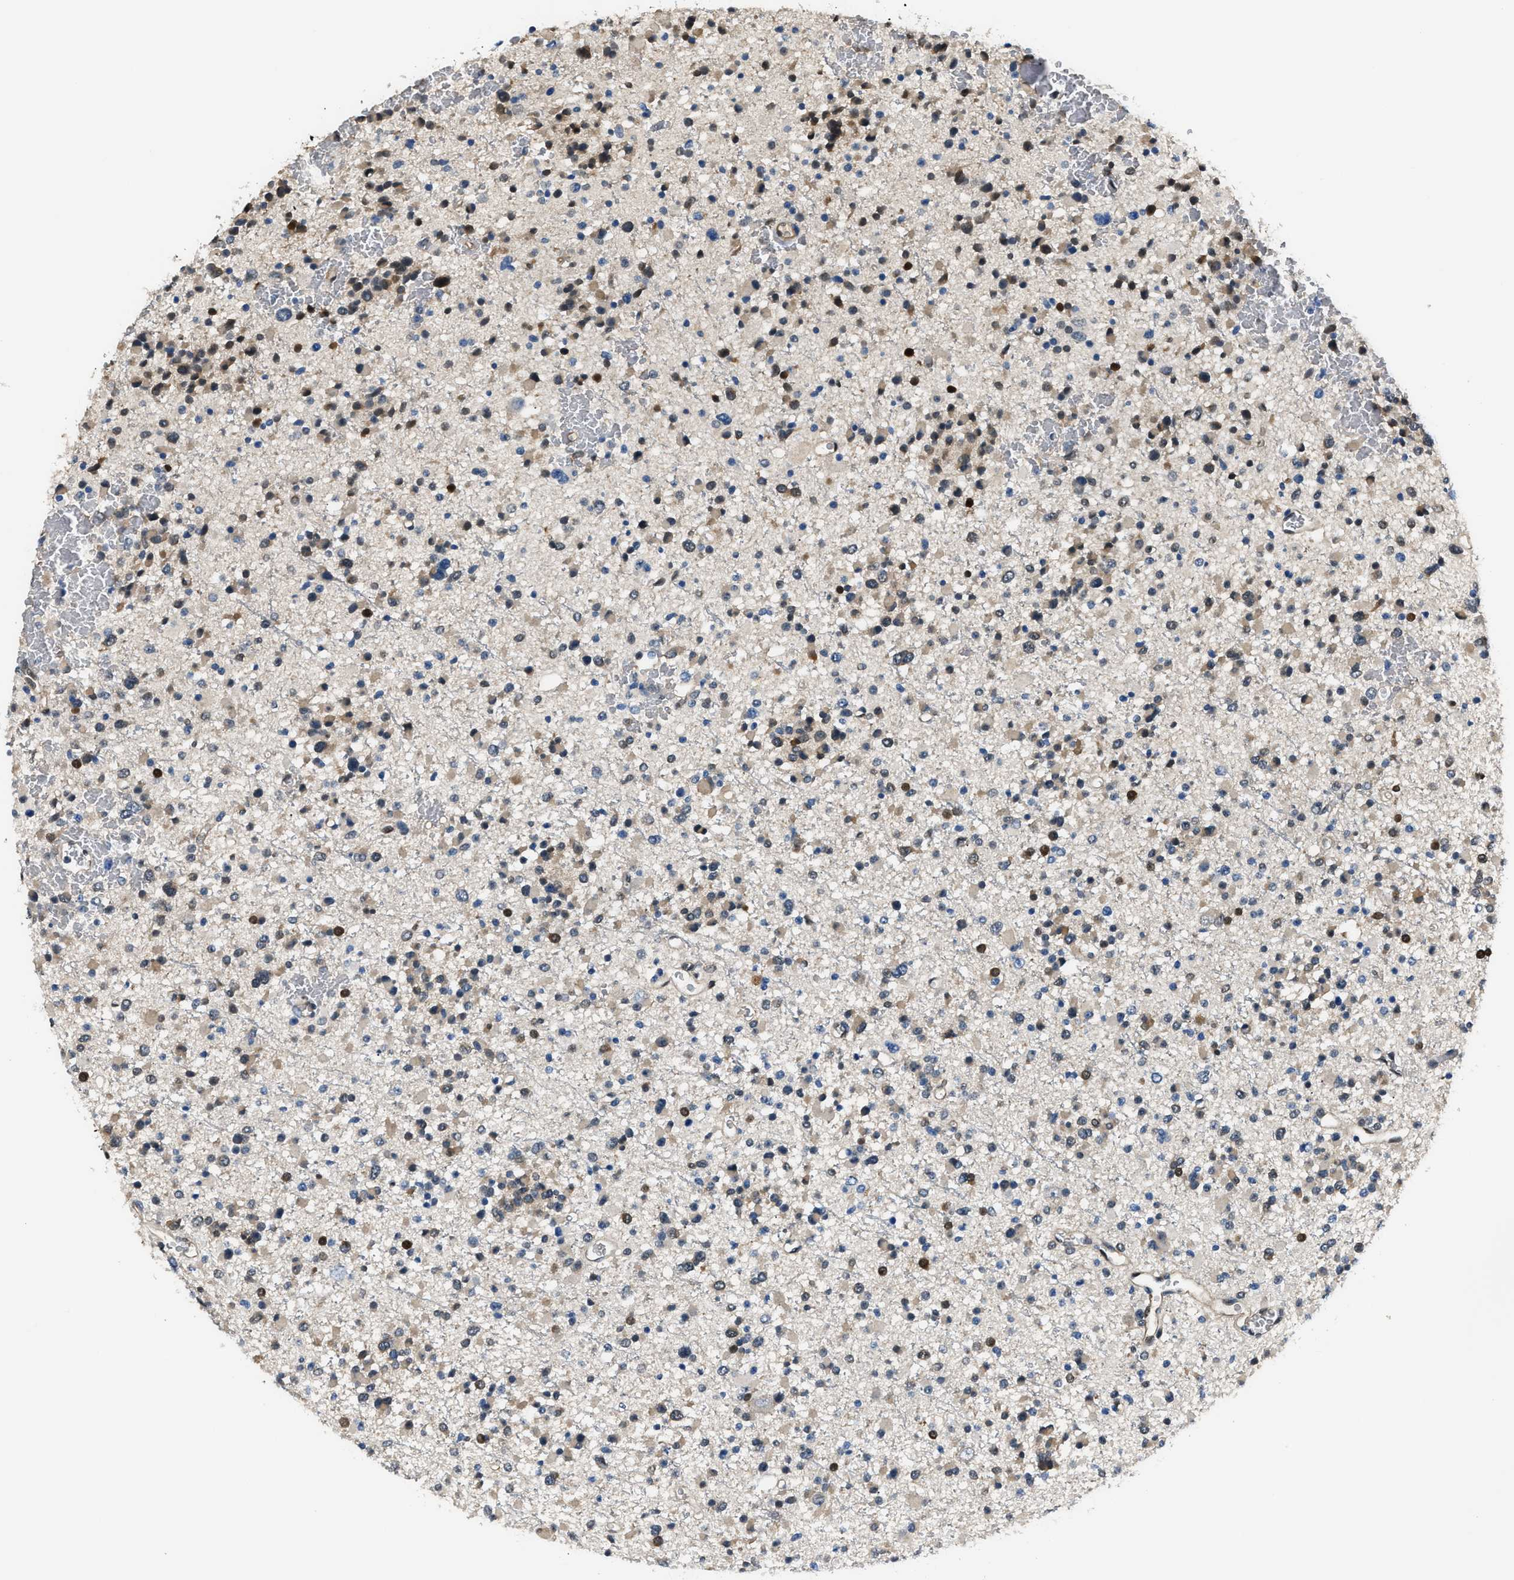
{"staining": {"intensity": "strong", "quantity": "<25%", "location": "nuclear"}, "tissue": "glioma", "cell_type": "Tumor cells", "image_type": "cancer", "snomed": [{"axis": "morphology", "description": "Glioma, malignant, Low grade"}, {"axis": "topography", "description": "Brain"}], "caption": "DAB immunohistochemical staining of human glioma reveals strong nuclear protein expression in approximately <25% of tumor cells.", "gene": "PPA1", "patient": {"sex": "female", "age": 22}}